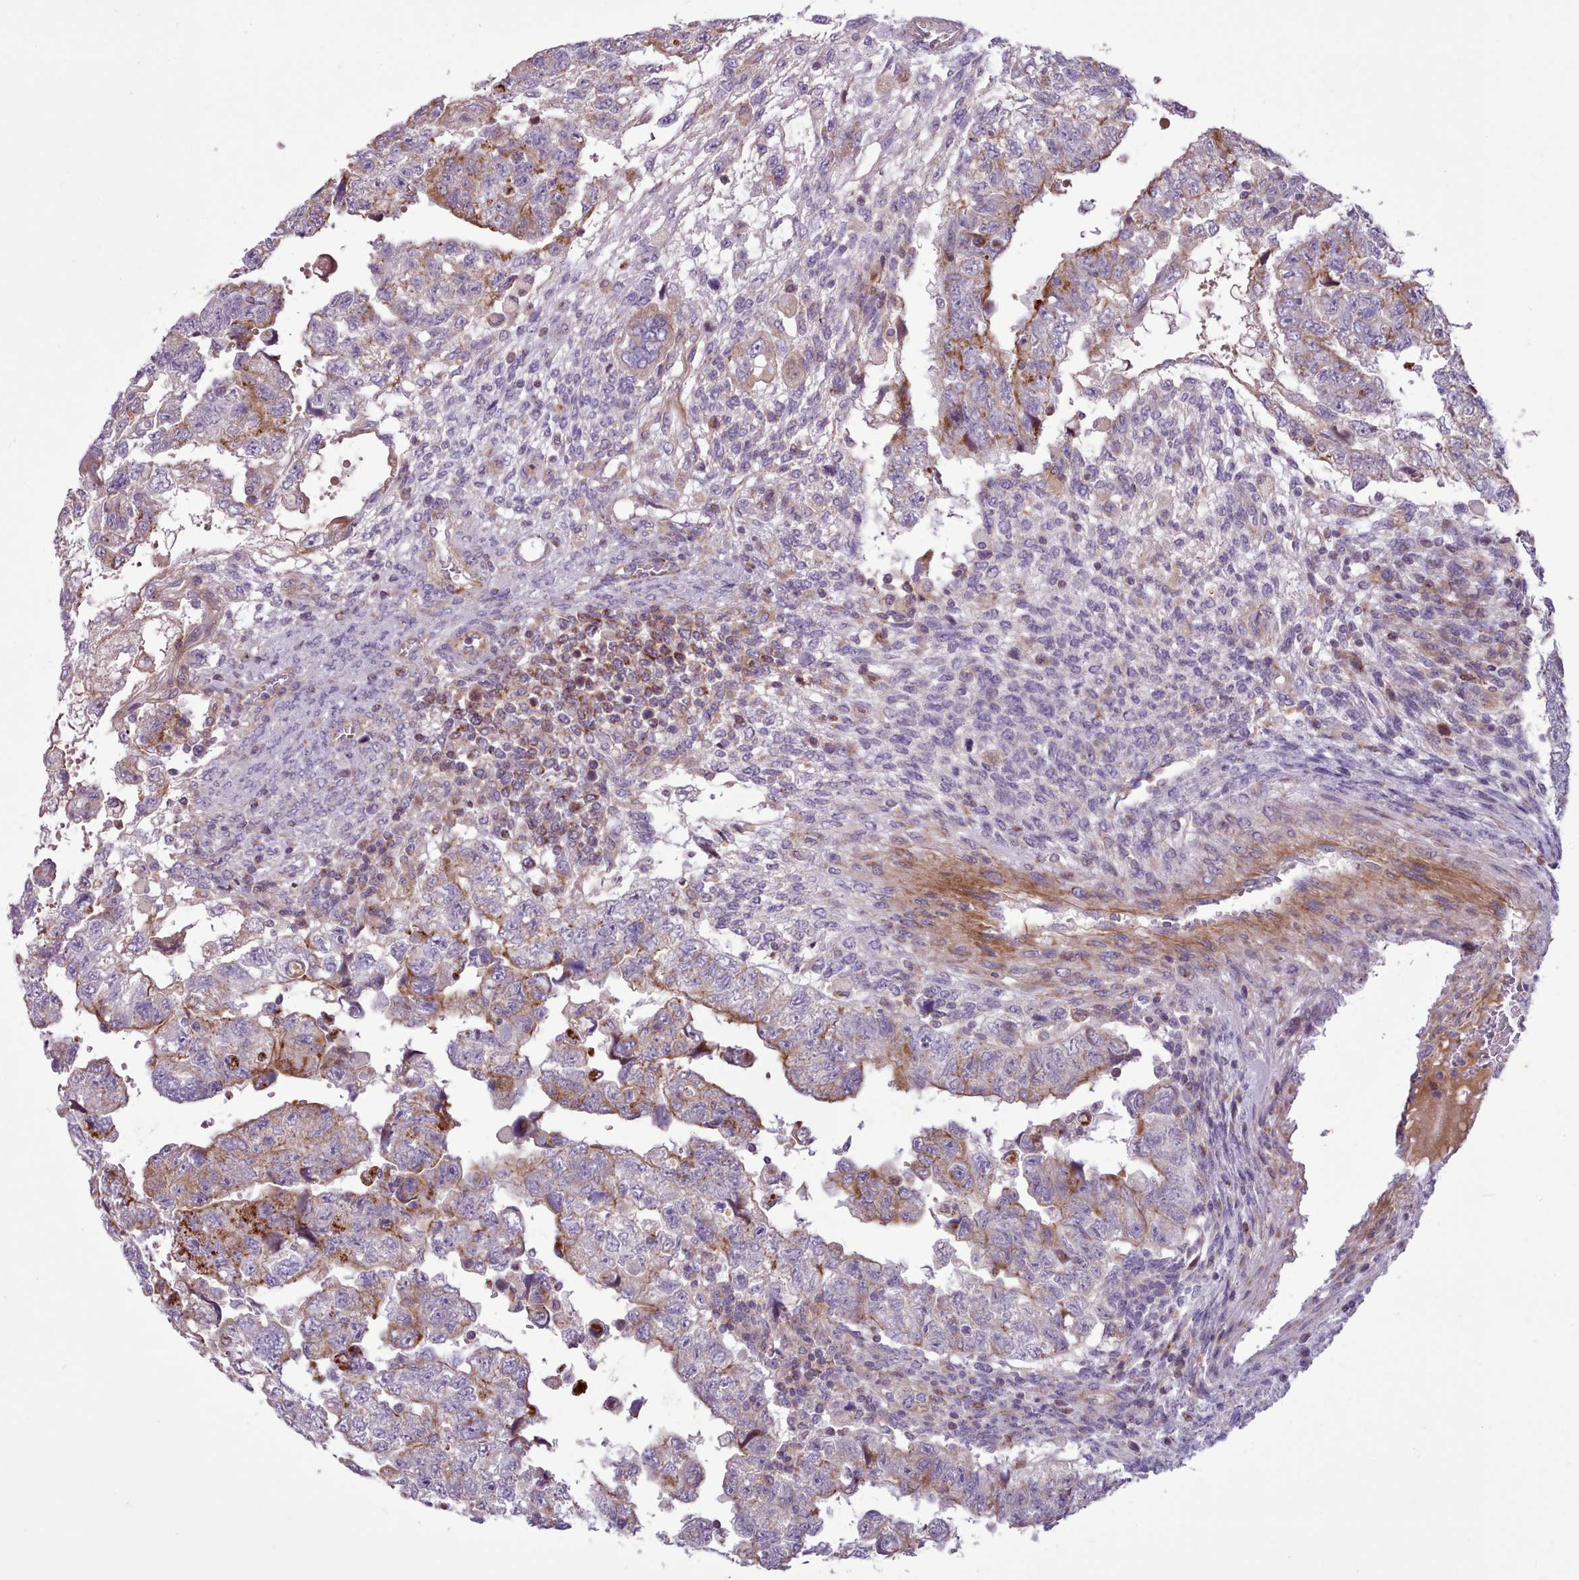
{"staining": {"intensity": "moderate", "quantity": "25%-75%", "location": "cytoplasmic/membranous"}, "tissue": "testis cancer", "cell_type": "Tumor cells", "image_type": "cancer", "snomed": [{"axis": "morphology", "description": "Carcinoma, Embryonal, NOS"}, {"axis": "topography", "description": "Testis"}], "caption": "A medium amount of moderate cytoplasmic/membranous staining is seen in about 25%-75% of tumor cells in testis embryonal carcinoma tissue. Using DAB (3,3'-diaminobenzidine) (brown) and hematoxylin (blue) stains, captured at high magnification using brightfield microscopy.", "gene": "TENT4B", "patient": {"sex": "male", "age": 36}}